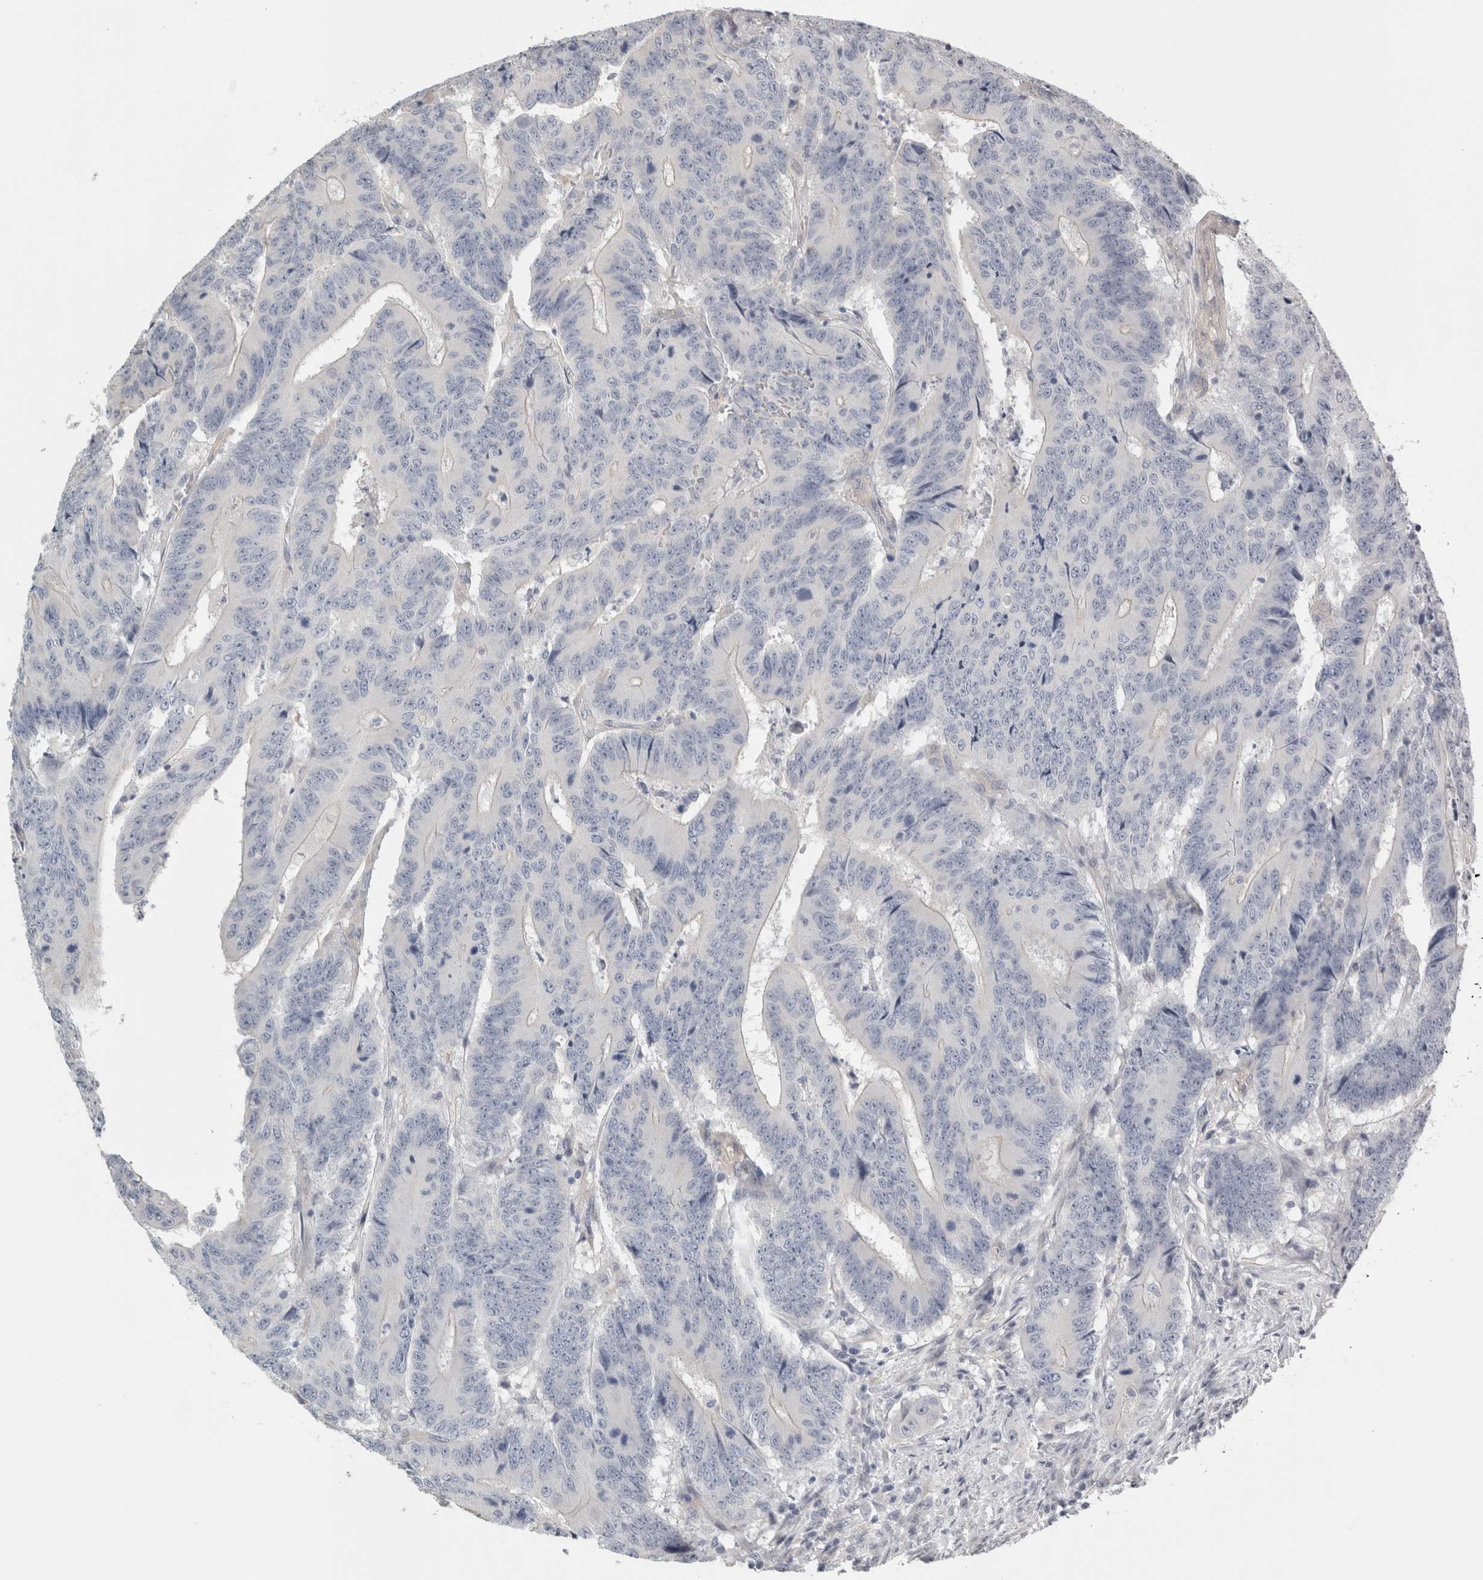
{"staining": {"intensity": "negative", "quantity": "none", "location": "none"}, "tissue": "colorectal cancer", "cell_type": "Tumor cells", "image_type": "cancer", "snomed": [{"axis": "morphology", "description": "Adenocarcinoma, NOS"}, {"axis": "topography", "description": "Colon"}], "caption": "The micrograph shows no significant positivity in tumor cells of colorectal adenocarcinoma.", "gene": "FBLIM1", "patient": {"sex": "male", "age": 83}}